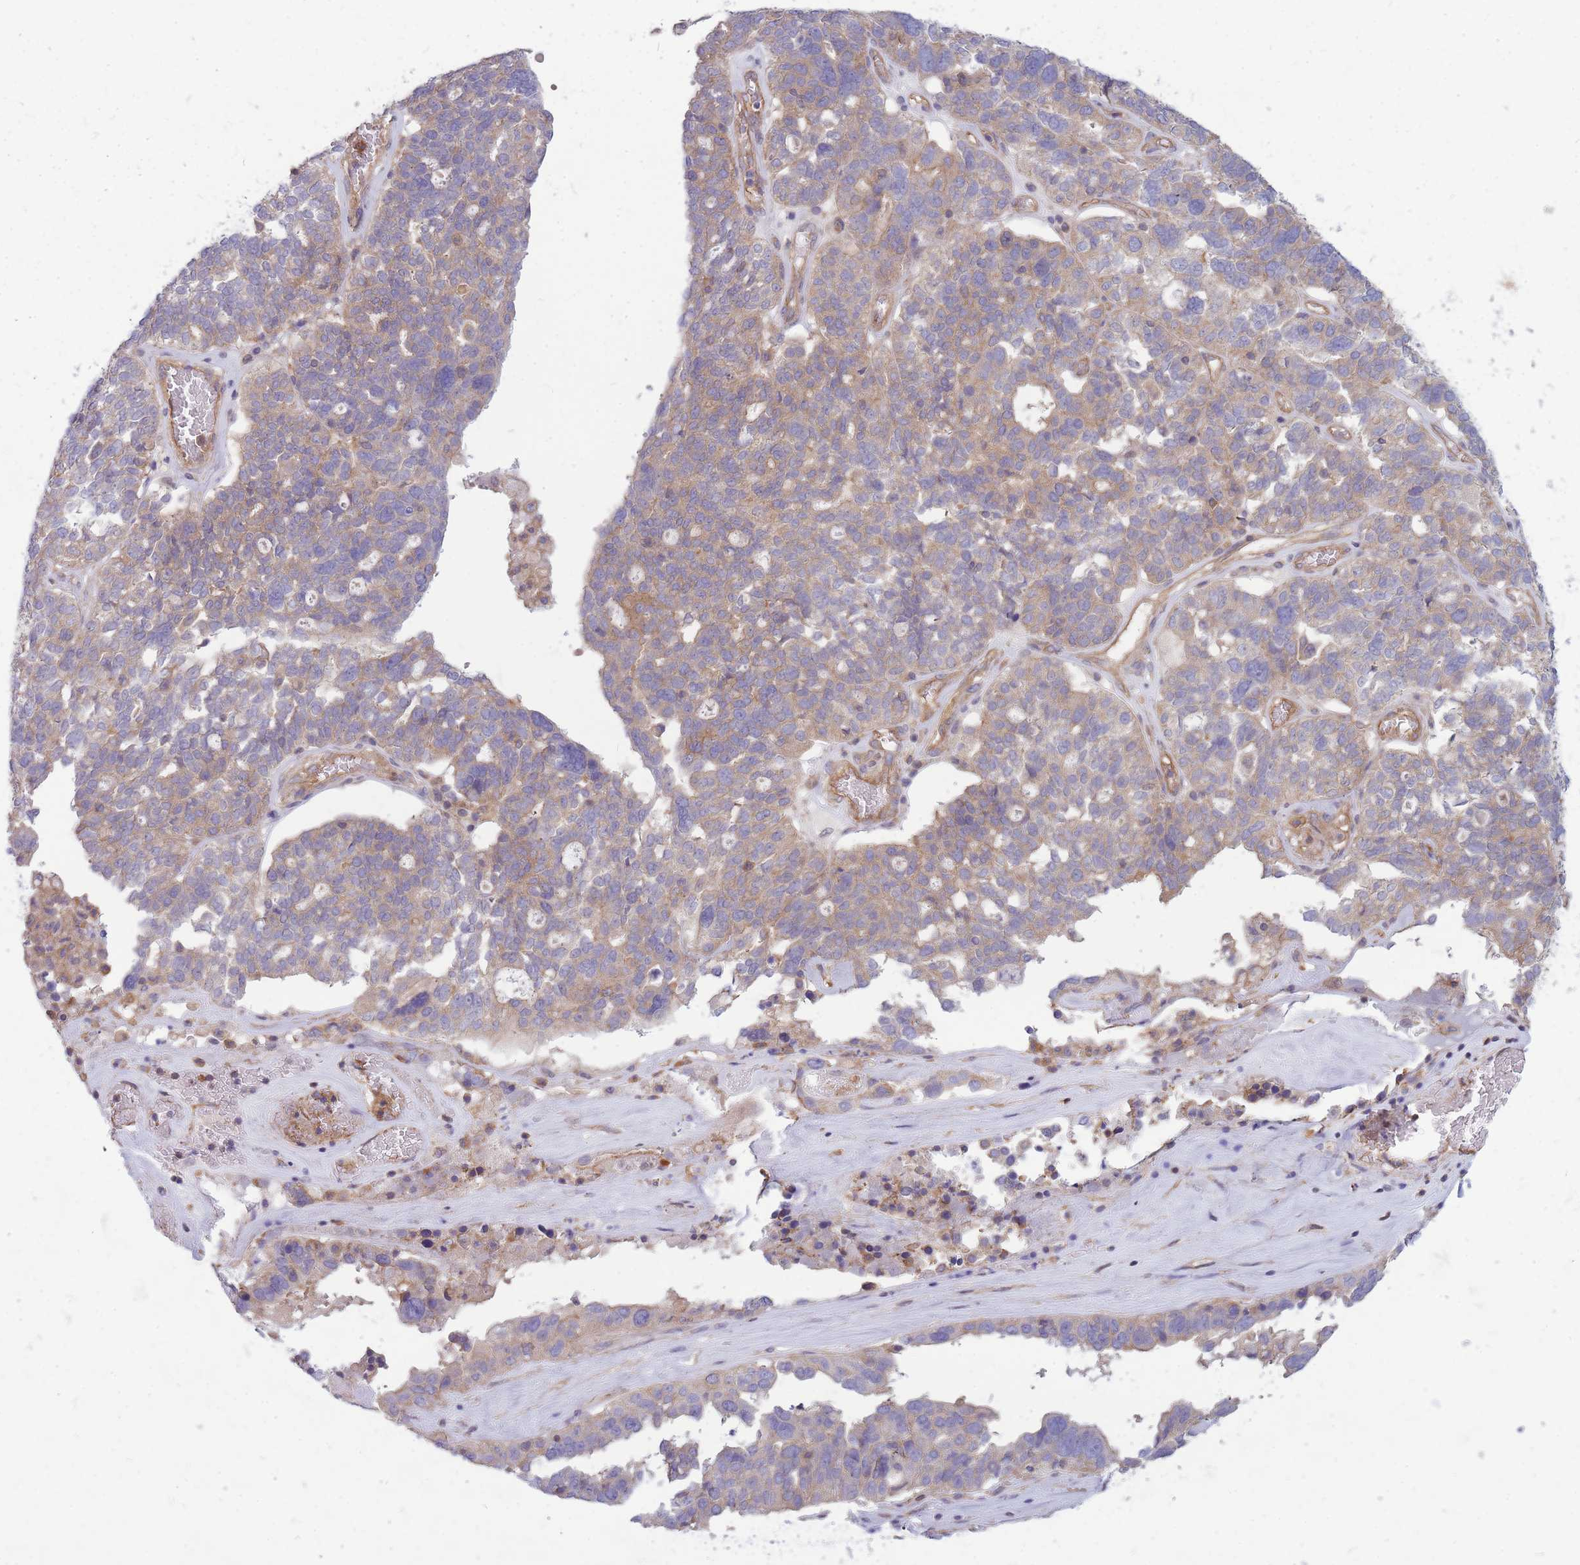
{"staining": {"intensity": "moderate", "quantity": "25%-75%", "location": "cytoplasmic/membranous"}, "tissue": "ovarian cancer", "cell_type": "Tumor cells", "image_type": "cancer", "snomed": [{"axis": "morphology", "description": "Cystadenocarcinoma, serous, NOS"}, {"axis": "topography", "description": "Ovary"}], "caption": "Protein staining reveals moderate cytoplasmic/membranous staining in approximately 25%-75% of tumor cells in ovarian cancer.", "gene": "GGA1", "patient": {"sex": "female", "age": 59}}